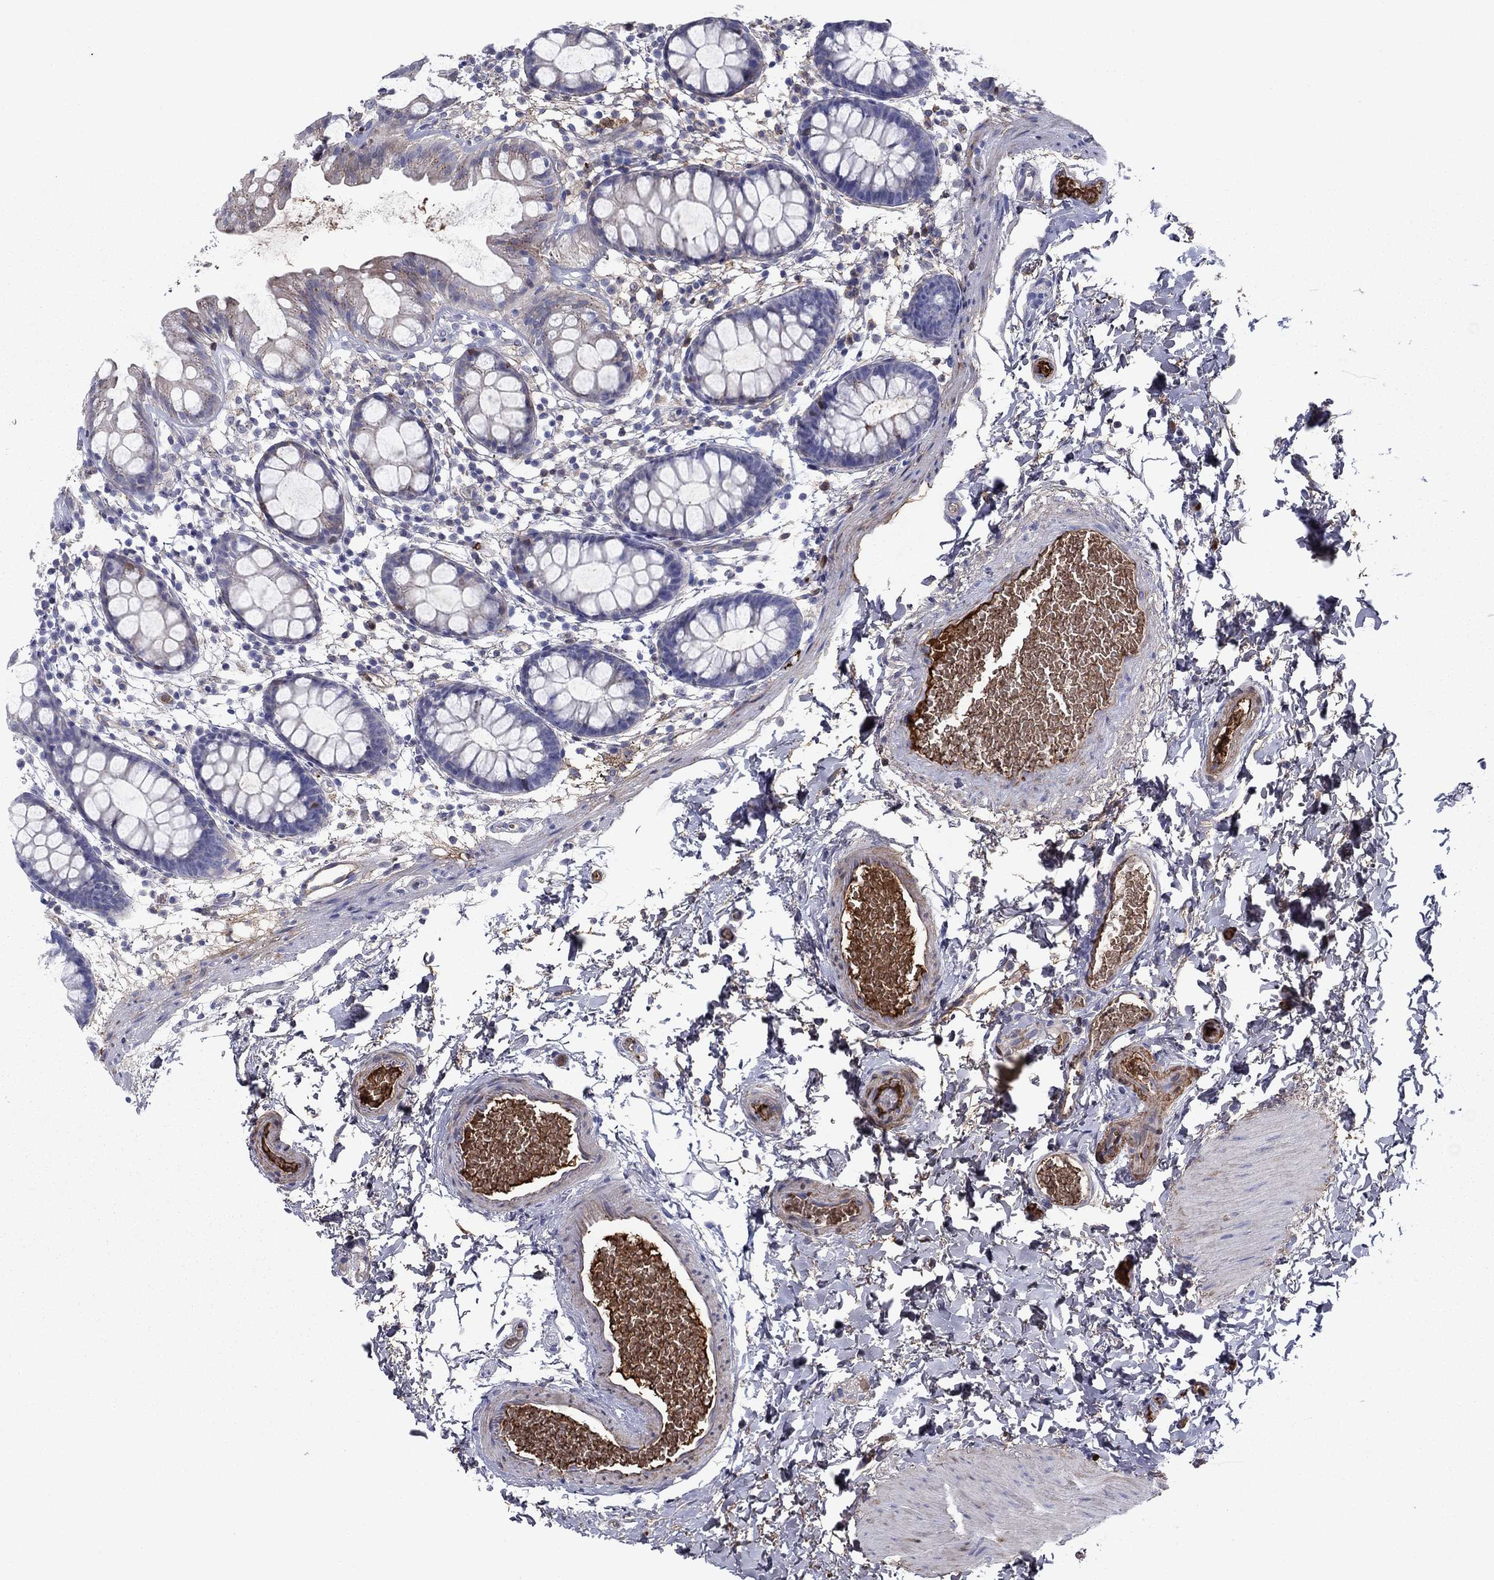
{"staining": {"intensity": "moderate", "quantity": "<25%", "location": "cytoplasmic/membranous"}, "tissue": "rectum", "cell_type": "Glandular cells", "image_type": "normal", "snomed": [{"axis": "morphology", "description": "Normal tissue, NOS"}, {"axis": "topography", "description": "Rectum"}], "caption": "Immunohistochemistry of normal rectum demonstrates low levels of moderate cytoplasmic/membranous positivity in approximately <25% of glandular cells. (DAB (3,3'-diaminobenzidine) = brown stain, brightfield microscopy at high magnification).", "gene": "HPX", "patient": {"sex": "male", "age": 57}}